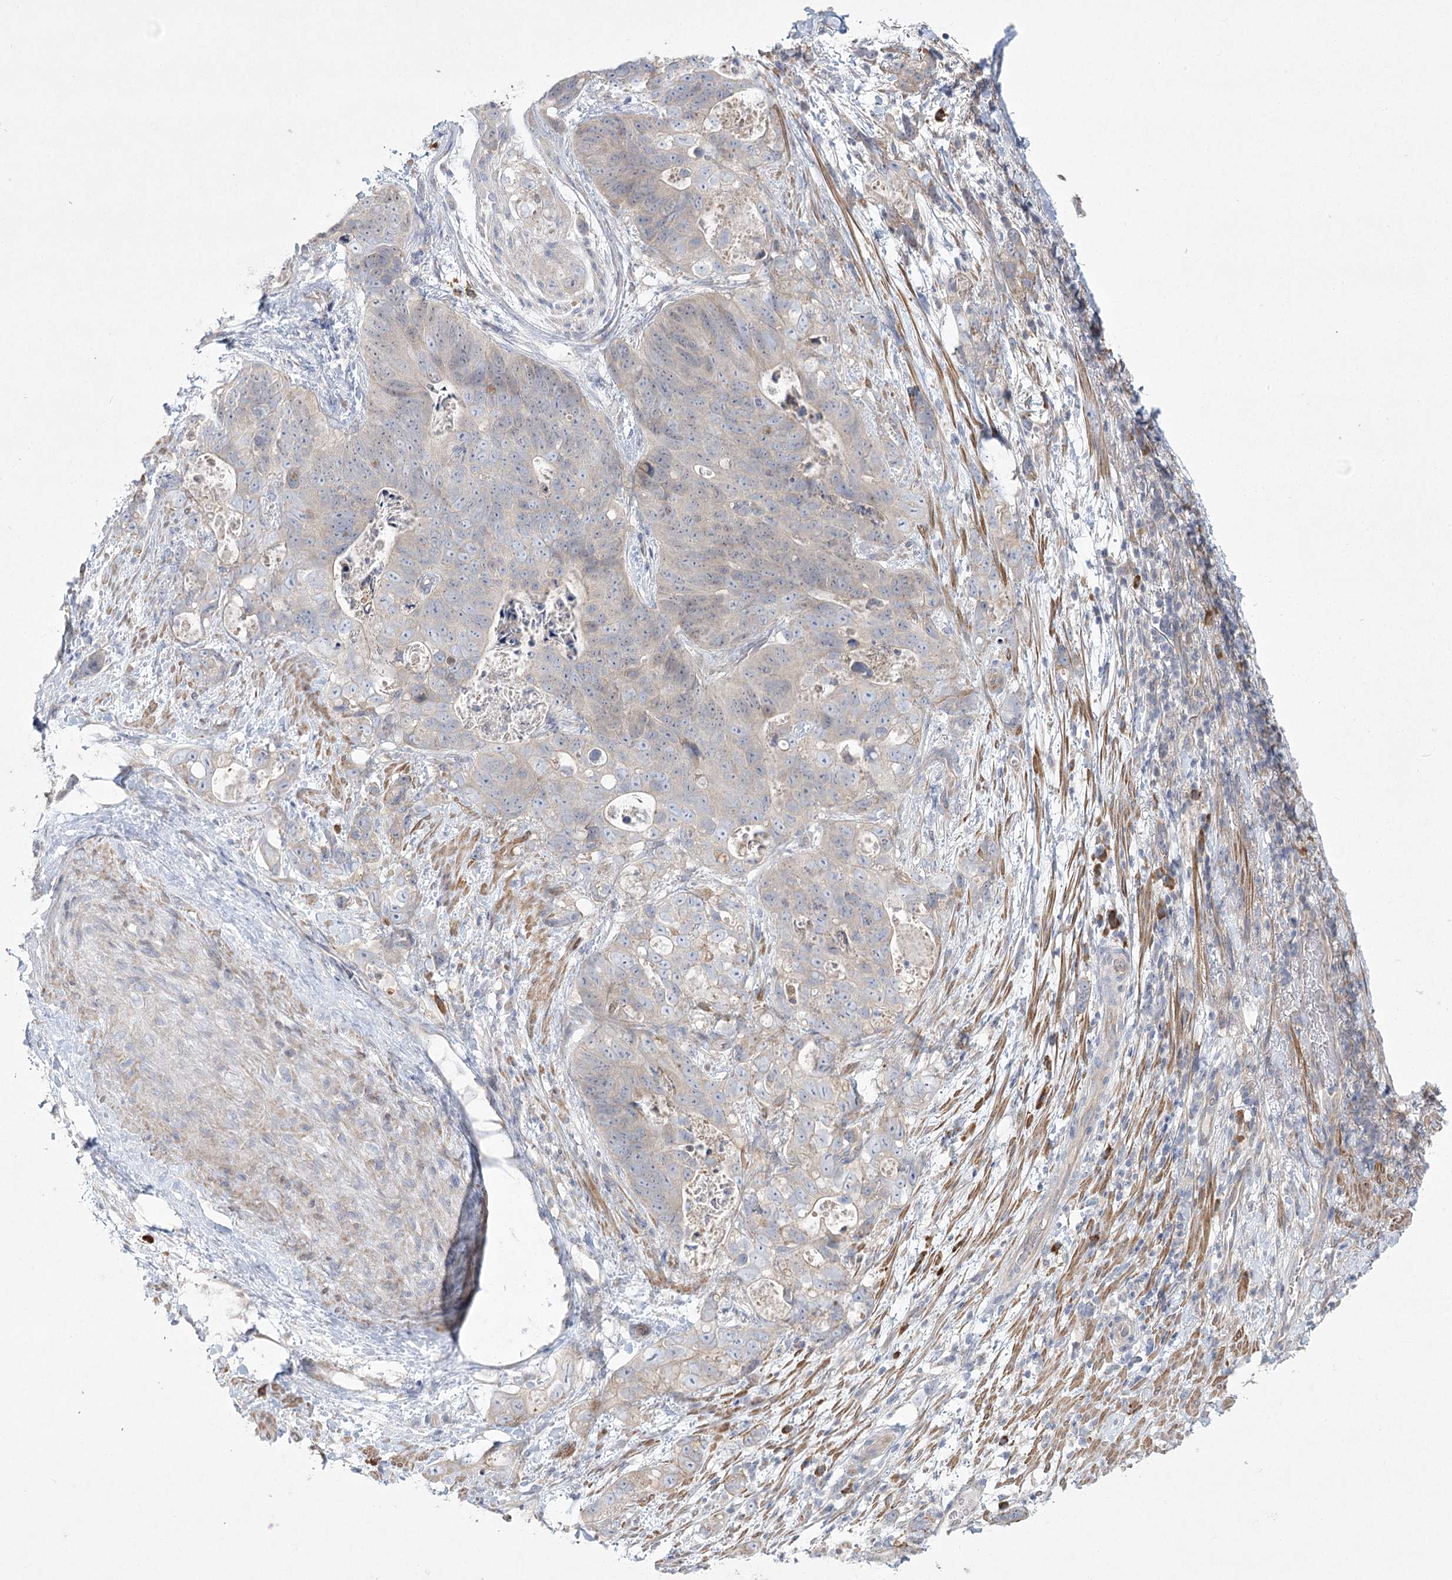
{"staining": {"intensity": "negative", "quantity": "none", "location": "none"}, "tissue": "stomach cancer", "cell_type": "Tumor cells", "image_type": "cancer", "snomed": [{"axis": "morphology", "description": "Normal tissue, NOS"}, {"axis": "morphology", "description": "Adenocarcinoma, NOS"}, {"axis": "topography", "description": "Stomach"}], "caption": "Protein analysis of stomach adenocarcinoma shows no significant staining in tumor cells.", "gene": "CAMTA1", "patient": {"sex": "female", "age": 89}}